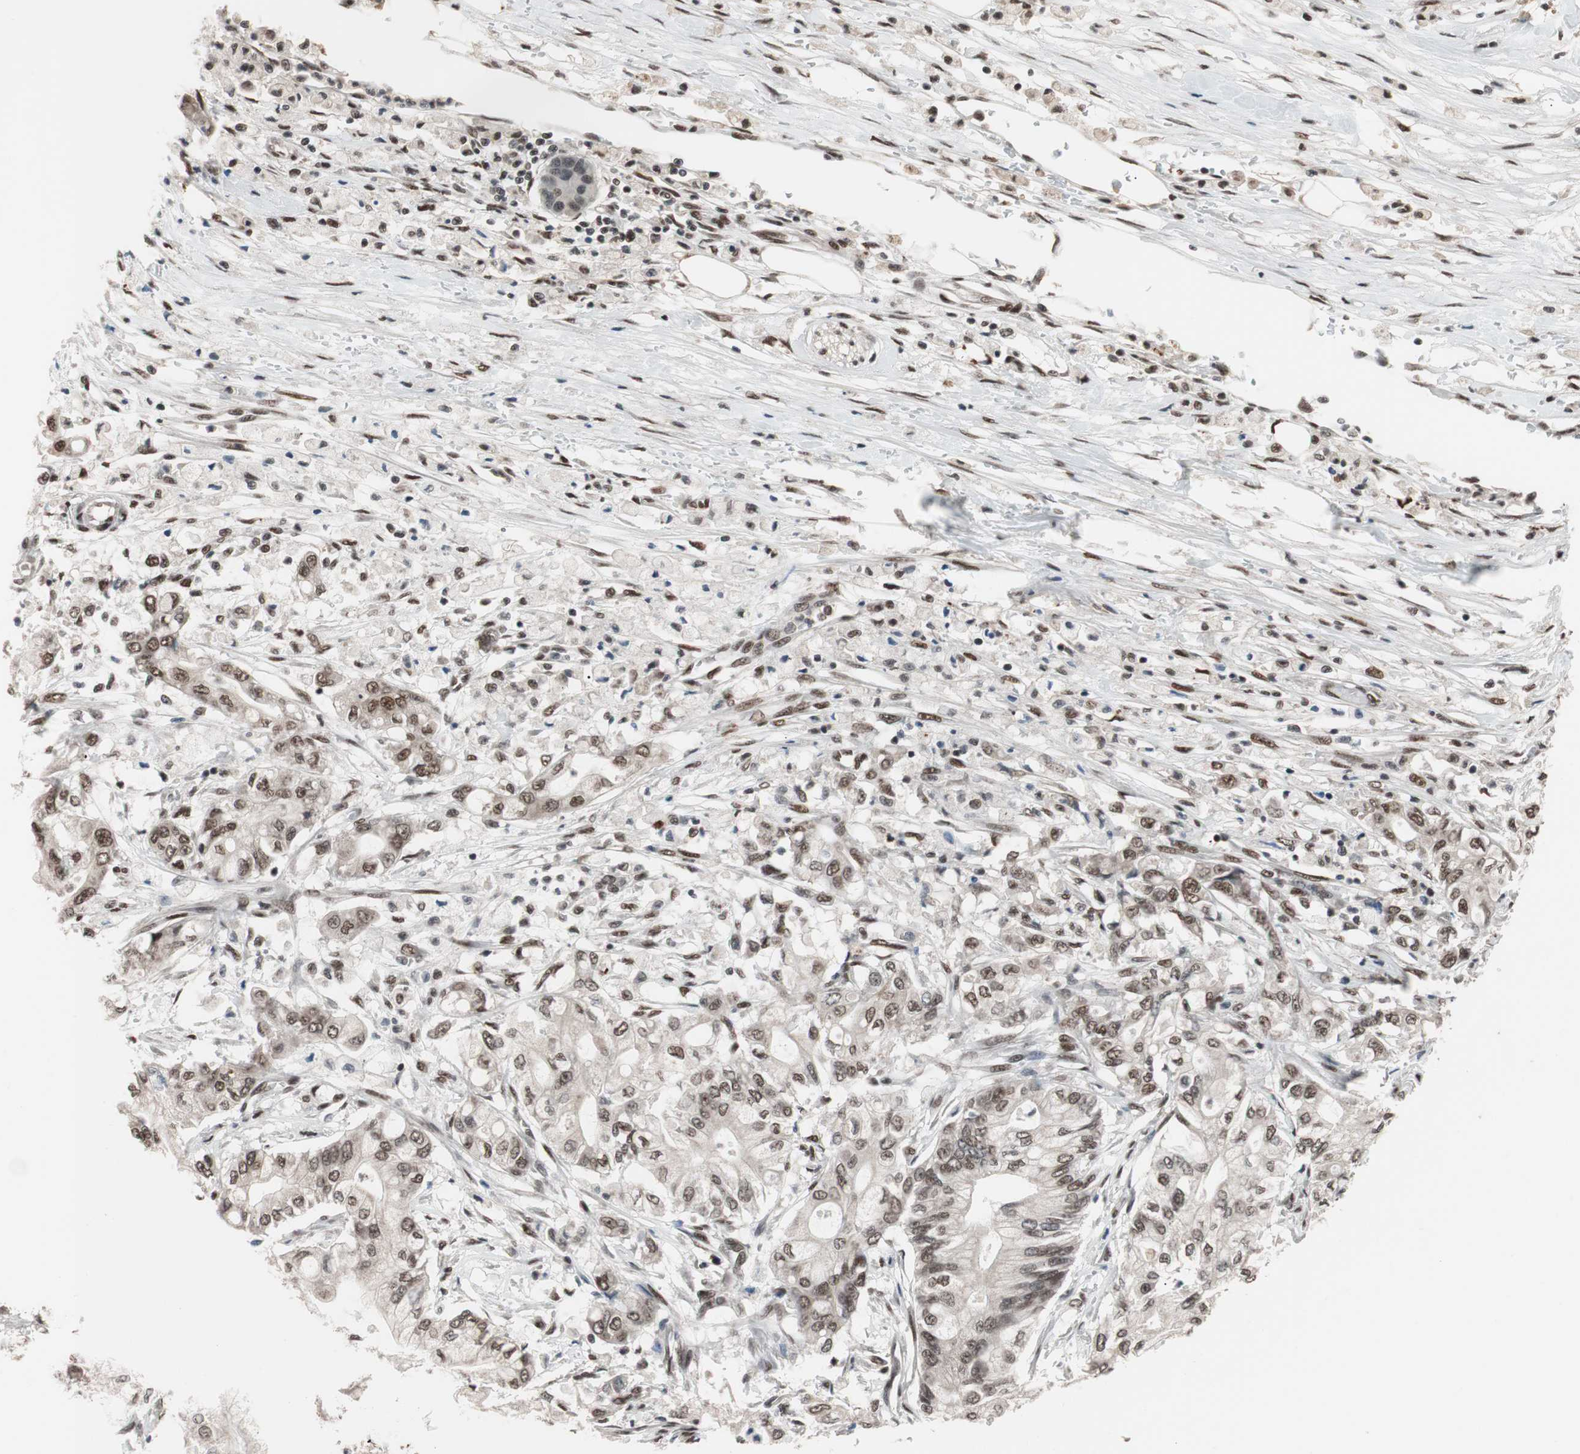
{"staining": {"intensity": "moderate", "quantity": ">75%", "location": "nuclear"}, "tissue": "pancreatic cancer", "cell_type": "Tumor cells", "image_type": "cancer", "snomed": [{"axis": "morphology", "description": "Adenocarcinoma, NOS"}, {"axis": "topography", "description": "Pancreas"}], "caption": "Moderate nuclear expression for a protein is seen in approximately >75% of tumor cells of pancreatic cancer (adenocarcinoma) using immunohistochemistry (IHC).", "gene": "CHAMP1", "patient": {"sex": "male", "age": 70}}